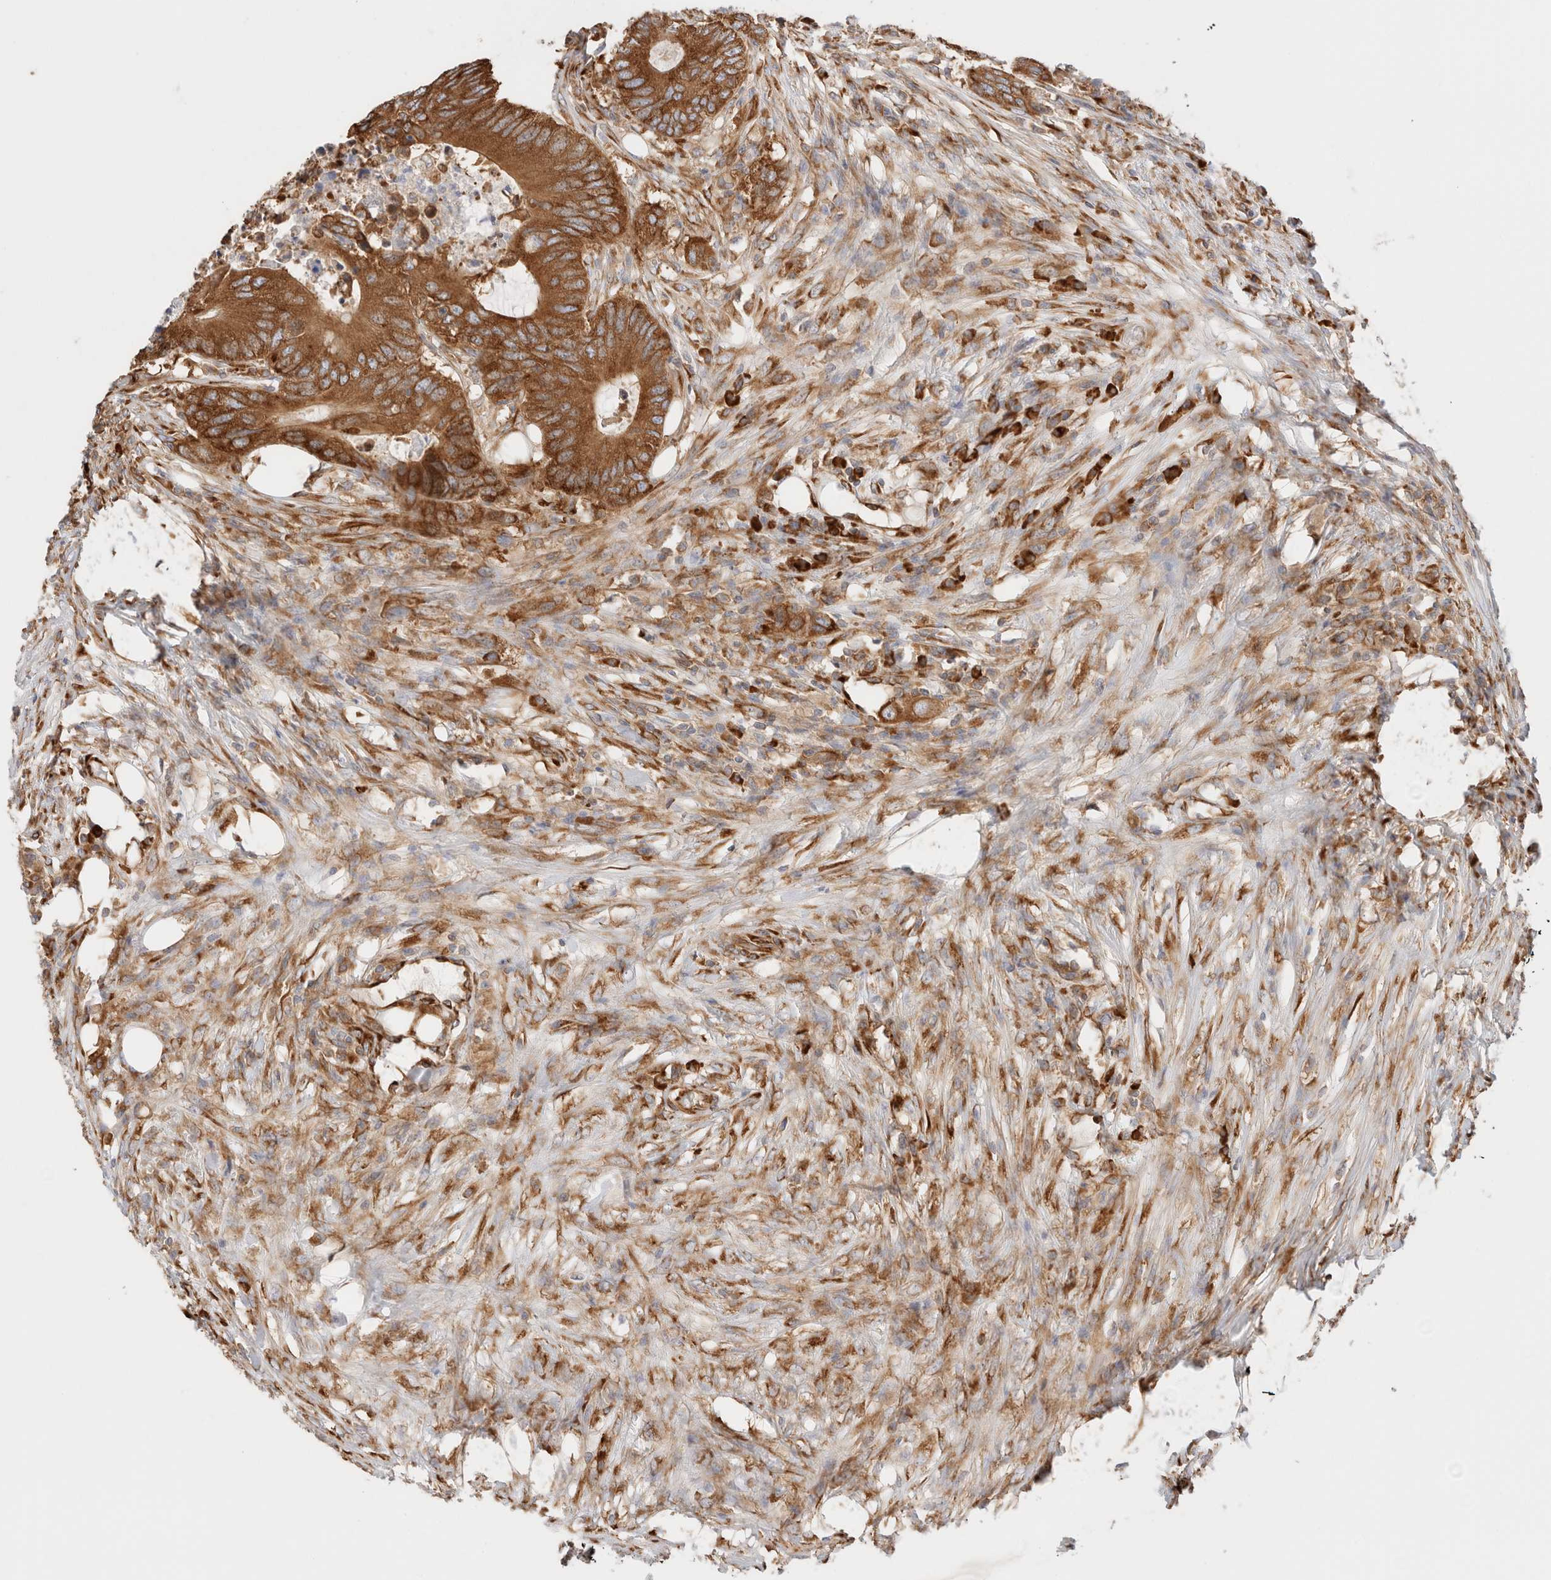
{"staining": {"intensity": "strong", "quantity": ">75%", "location": "cytoplasmic/membranous"}, "tissue": "colorectal cancer", "cell_type": "Tumor cells", "image_type": "cancer", "snomed": [{"axis": "morphology", "description": "Adenocarcinoma, NOS"}, {"axis": "topography", "description": "Colon"}], "caption": "Immunohistochemistry (IHC) image of colorectal adenocarcinoma stained for a protein (brown), which displays high levels of strong cytoplasmic/membranous staining in approximately >75% of tumor cells.", "gene": "ZC2HC1A", "patient": {"sex": "male", "age": 71}}